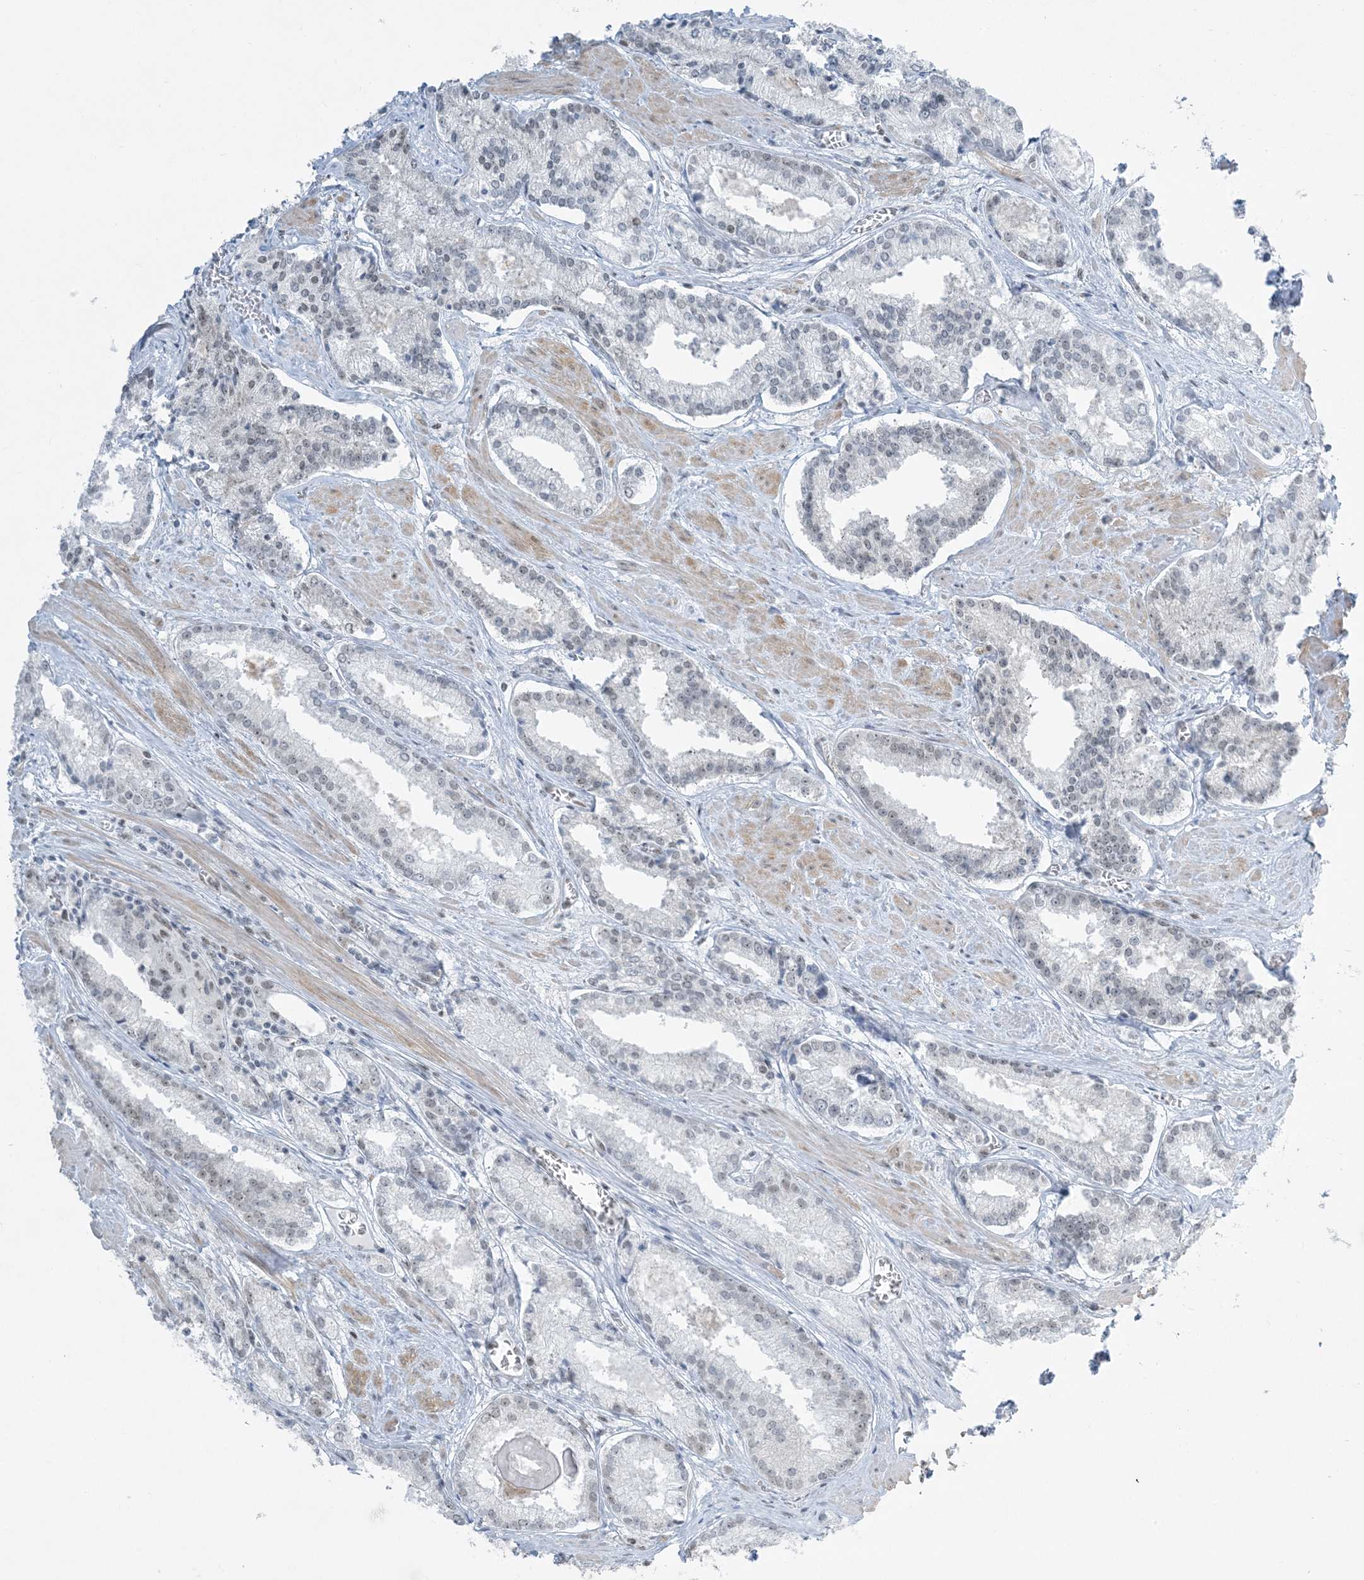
{"staining": {"intensity": "negative", "quantity": "none", "location": "none"}, "tissue": "prostate cancer", "cell_type": "Tumor cells", "image_type": "cancer", "snomed": [{"axis": "morphology", "description": "Adenocarcinoma, Low grade"}, {"axis": "topography", "description": "Prostate"}], "caption": "This is an immunohistochemistry image of human adenocarcinoma (low-grade) (prostate). There is no positivity in tumor cells.", "gene": "ZNF787", "patient": {"sex": "male", "age": 54}}